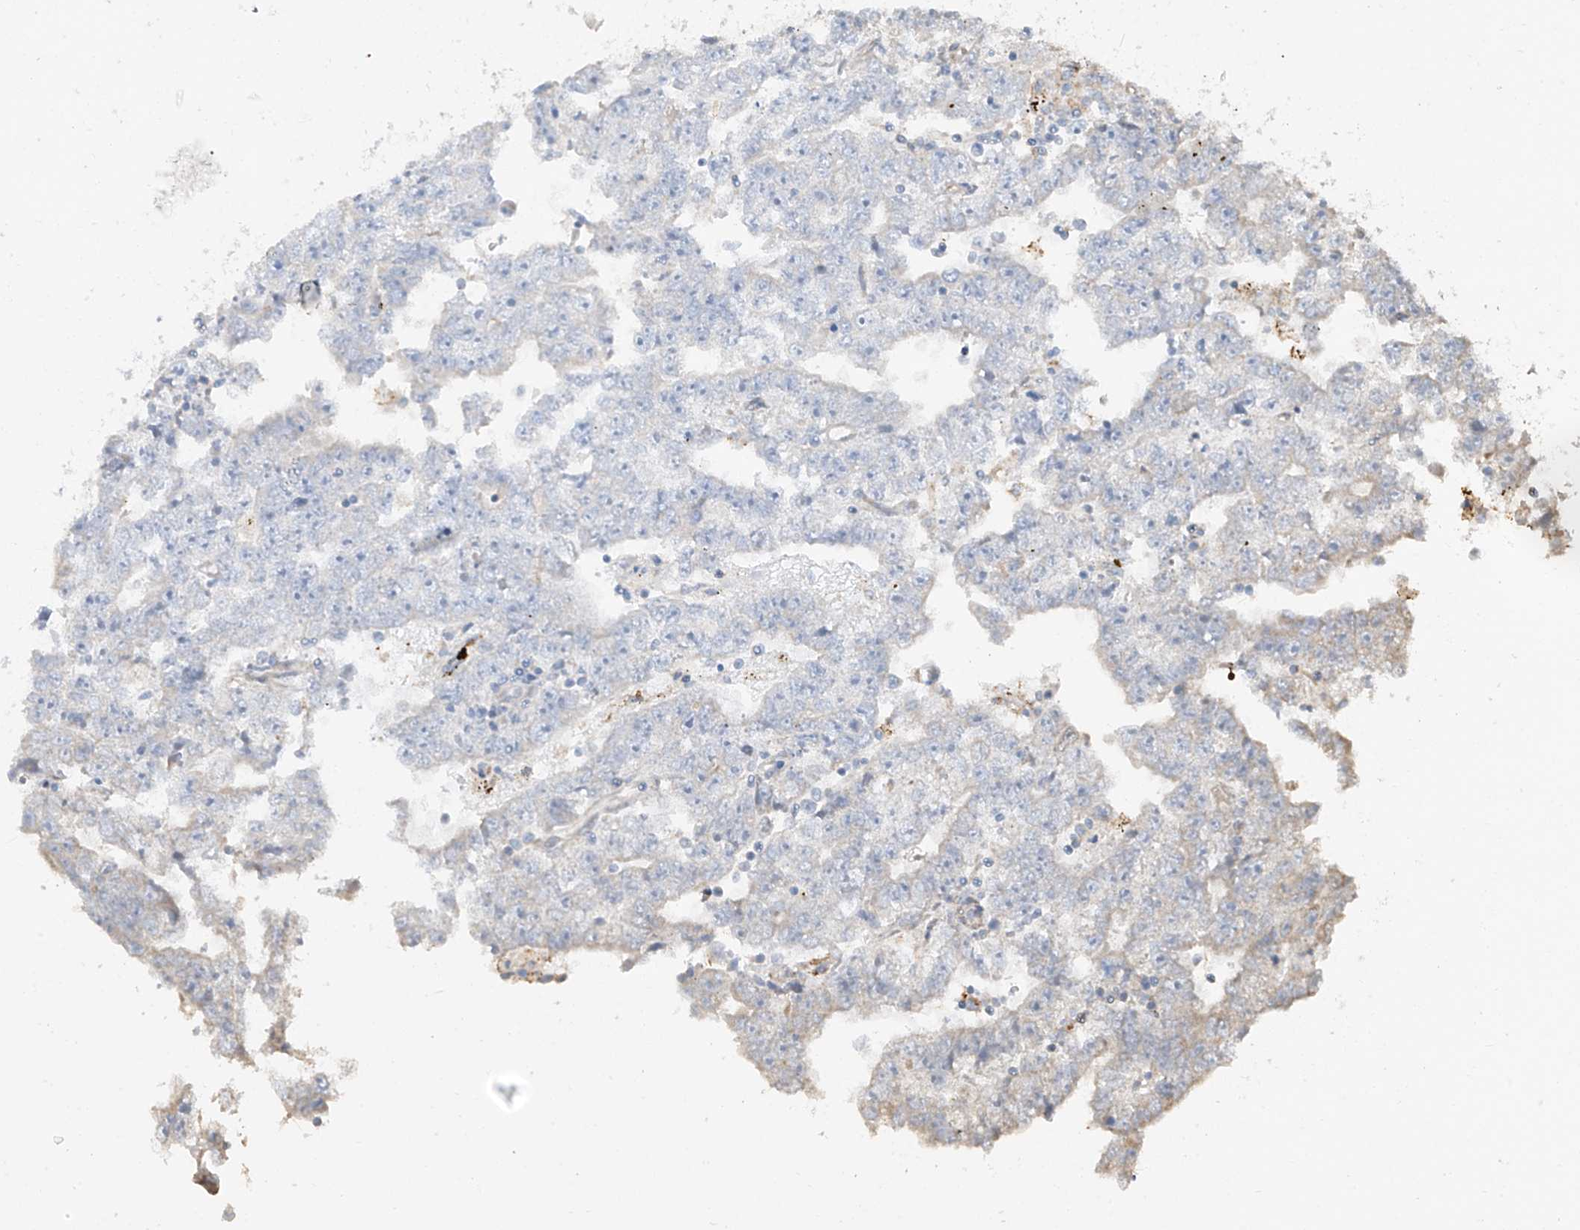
{"staining": {"intensity": "negative", "quantity": "none", "location": "none"}, "tissue": "testis cancer", "cell_type": "Tumor cells", "image_type": "cancer", "snomed": [{"axis": "morphology", "description": "Carcinoma, Embryonal, NOS"}, {"axis": "topography", "description": "Testis"}], "caption": "Testis cancer stained for a protein using immunohistochemistry demonstrates no positivity tumor cells.", "gene": "ABTB1", "patient": {"sex": "male", "age": 25}}